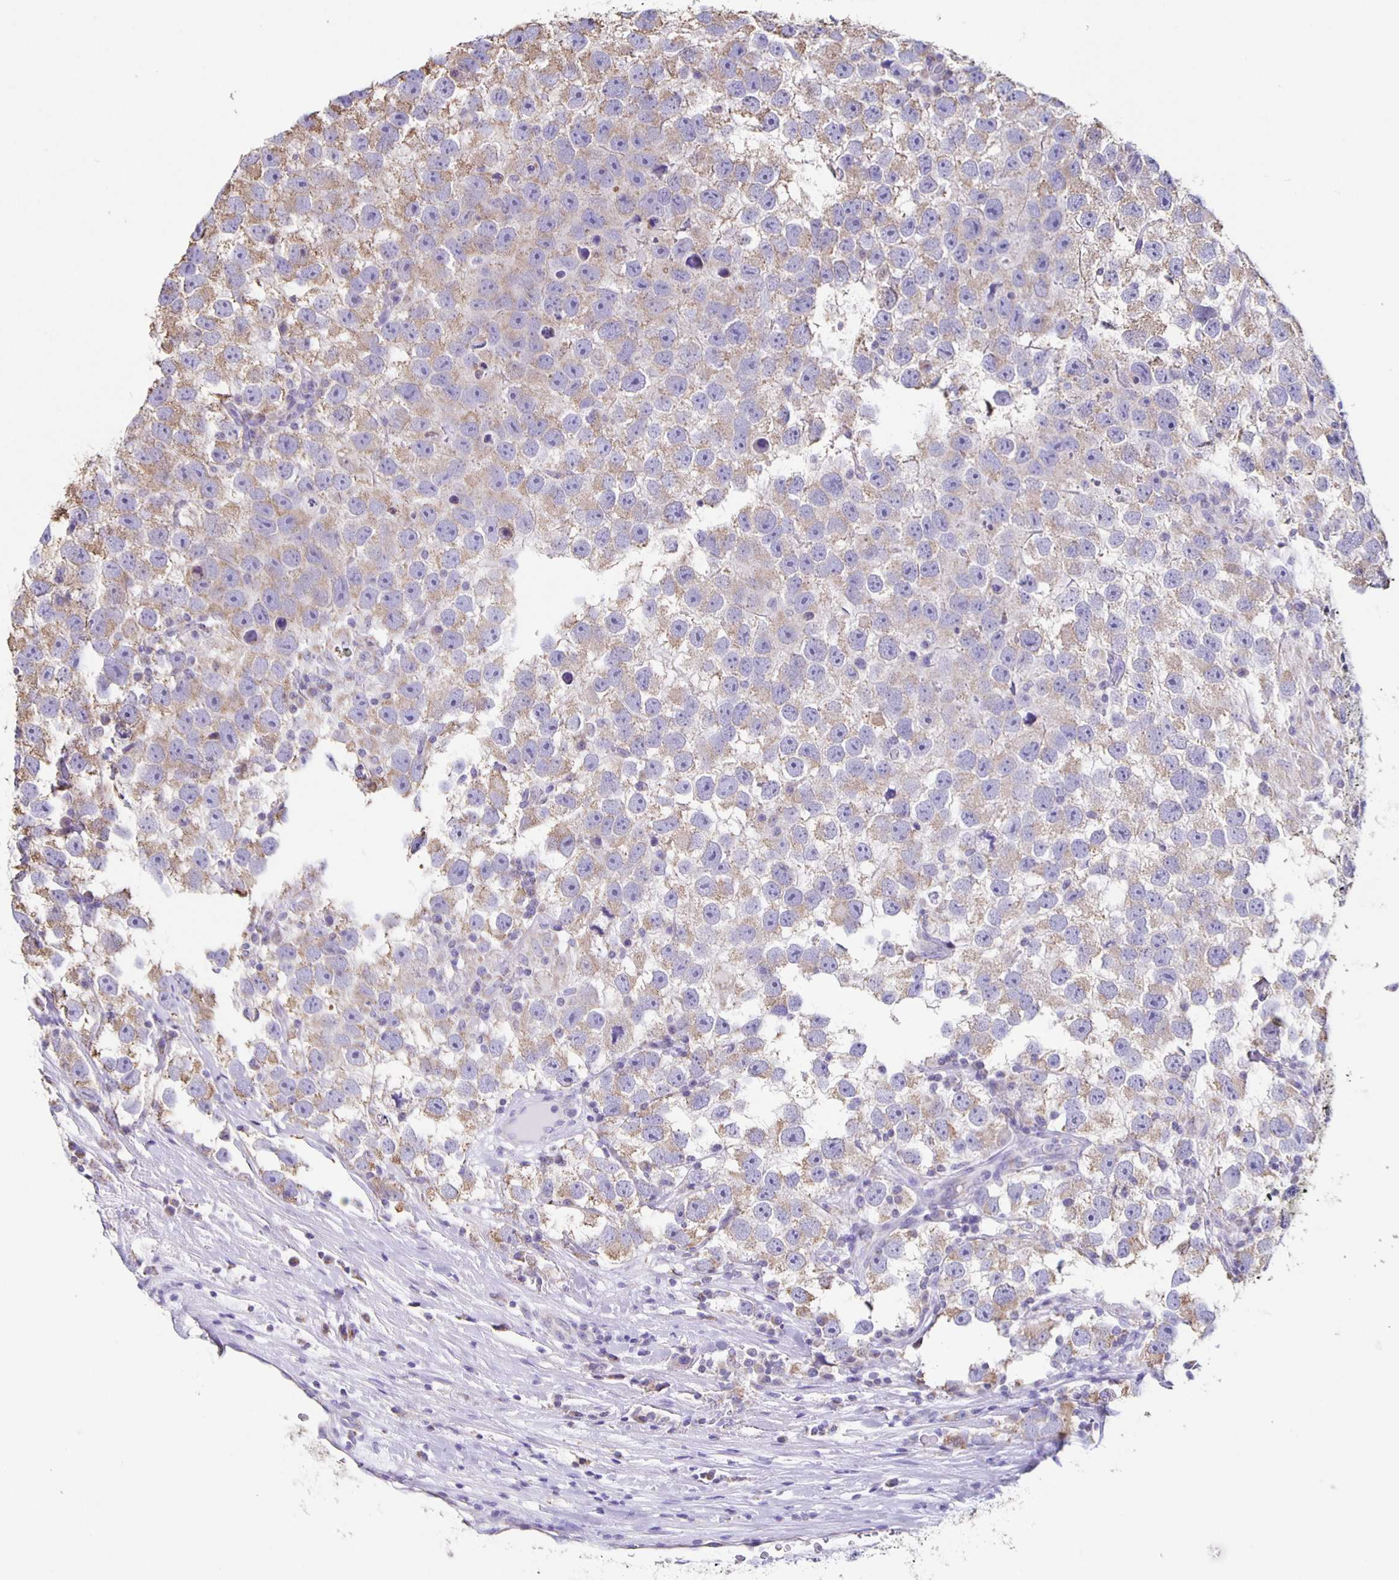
{"staining": {"intensity": "weak", "quantity": ">75%", "location": "cytoplasmic/membranous"}, "tissue": "testis cancer", "cell_type": "Tumor cells", "image_type": "cancer", "snomed": [{"axis": "morphology", "description": "Seminoma, NOS"}, {"axis": "topography", "description": "Testis"}], "caption": "High-magnification brightfield microscopy of testis cancer stained with DAB (3,3'-diaminobenzidine) (brown) and counterstained with hematoxylin (blue). tumor cells exhibit weak cytoplasmic/membranous expression is identified in about>75% of cells.", "gene": "TPPP", "patient": {"sex": "male", "age": 26}}